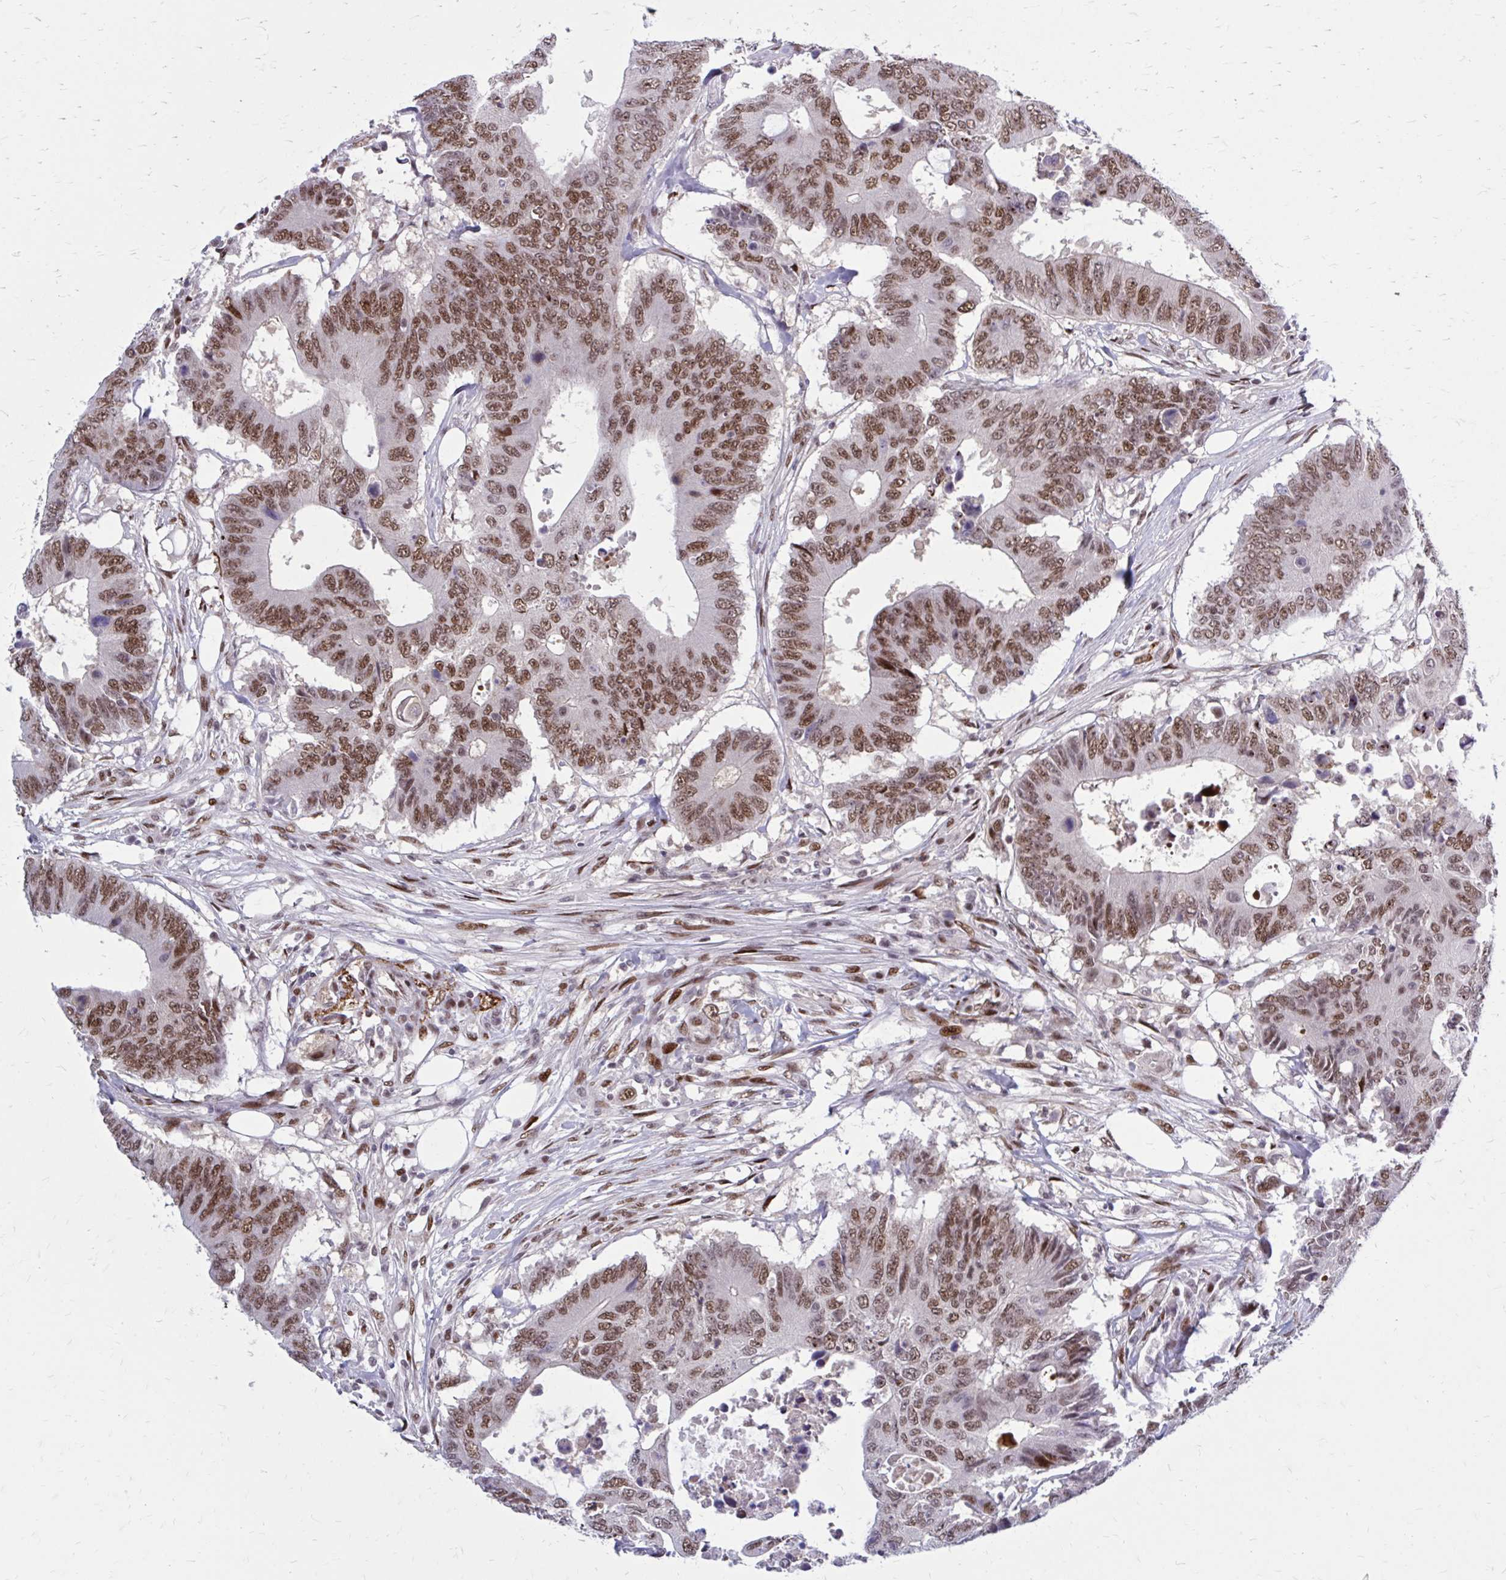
{"staining": {"intensity": "moderate", "quantity": ">75%", "location": "nuclear"}, "tissue": "colorectal cancer", "cell_type": "Tumor cells", "image_type": "cancer", "snomed": [{"axis": "morphology", "description": "Adenocarcinoma, NOS"}, {"axis": "topography", "description": "Colon"}], "caption": "Immunohistochemistry (IHC) (DAB) staining of human colorectal cancer exhibits moderate nuclear protein expression in about >75% of tumor cells.", "gene": "PSME4", "patient": {"sex": "male", "age": 71}}